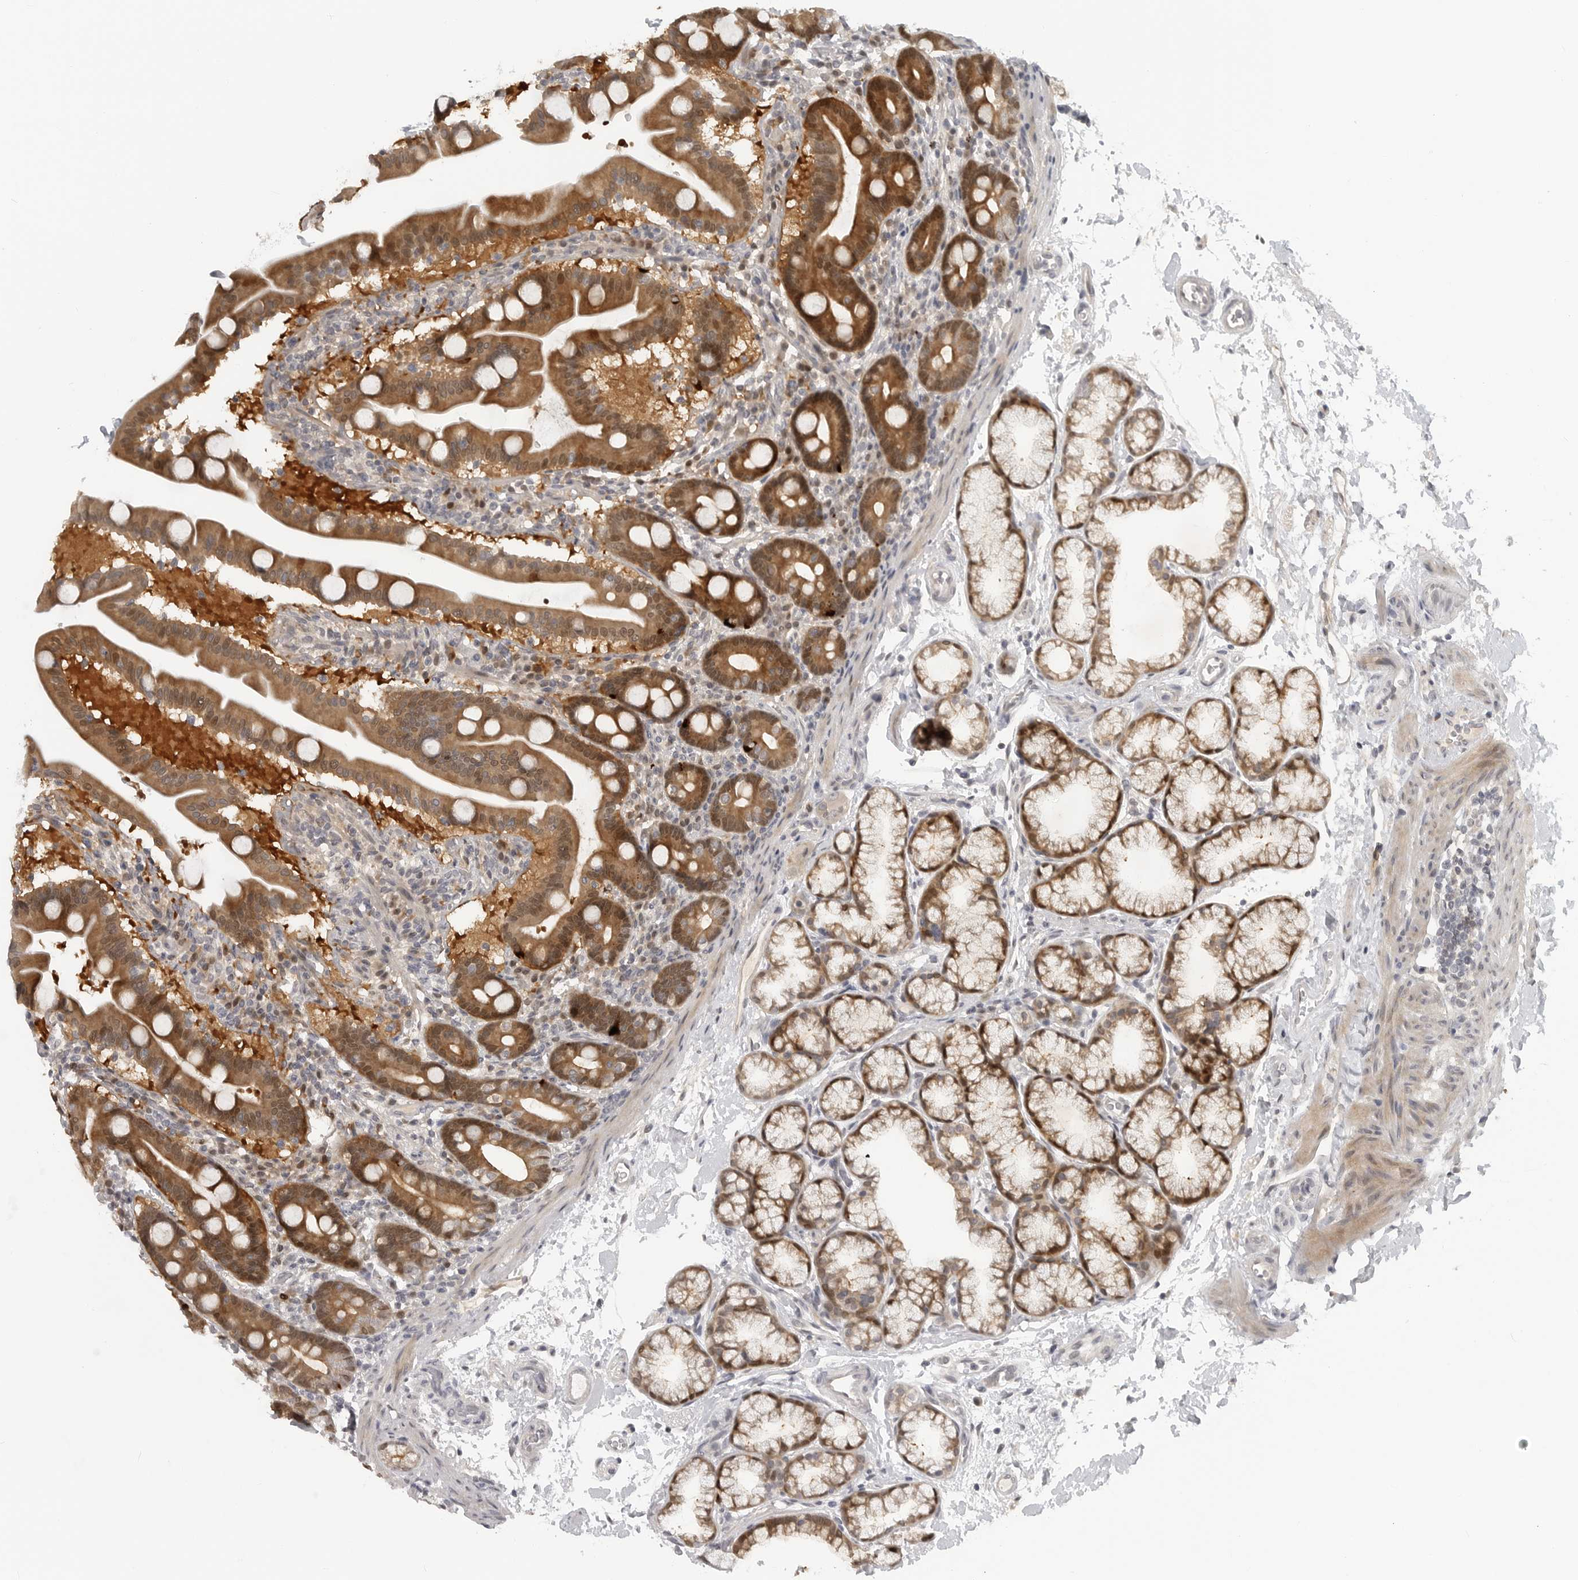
{"staining": {"intensity": "moderate", "quantity": ">75%", "location": "cytoplasmic/membranous,nuclear"}, "tissue": "duodenum", "cell_type": "Glandular cells", "image_type": "normal", "snomed": [{"axis": "morphology", "description": "Normal tissue, NOS"}, {"axis": "topography", "description": "Duodenum"}], "caption": "Immunohistochemical staining of normal human duodenum demonstrates moderate cytoplasmic/membranous,nuclear protein positivity in approximately >75% of glandular cells.", "gene": "CTIF", "patient": {"sex": "male", "age": 54}}